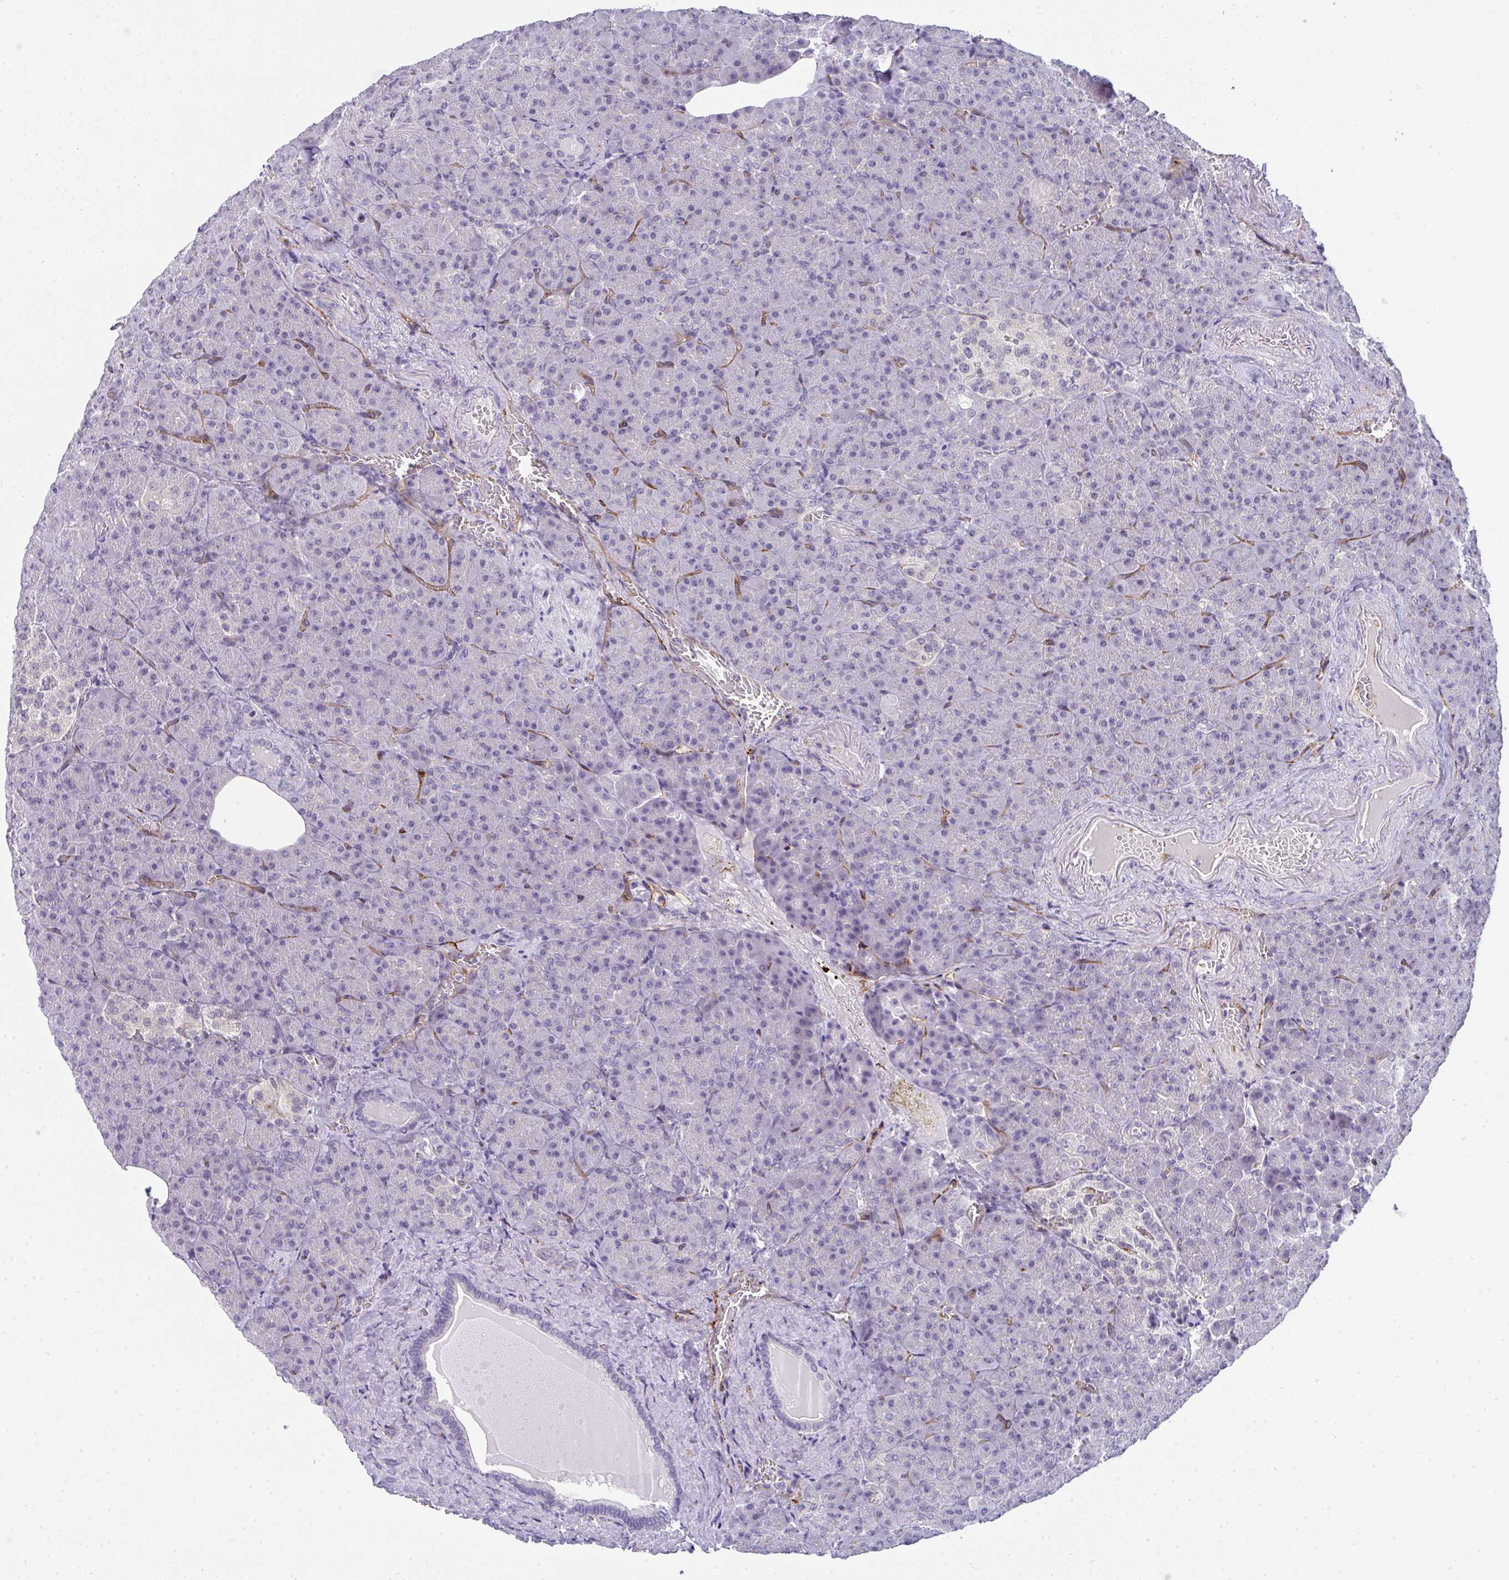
{"staining": {"intensity": "negative", "quantity": "none", "location": "none"}, "tissue": "pancreas", "cell_type": "Exocrine glandular cells", "image_type": "normal", "snomed": [{"axis": "morphology", "description": "Normal tissue, NOS"}, {"axis": "topography", "description": "Pancreas"}], "caption": "This is a image of immunohistochemistry (IHC) staining of unremarkable pancreas, which shows no staining in exocrine glandular cells.", "gene": "TMEM82", "patient": {"sex": "female", "age": 74}}